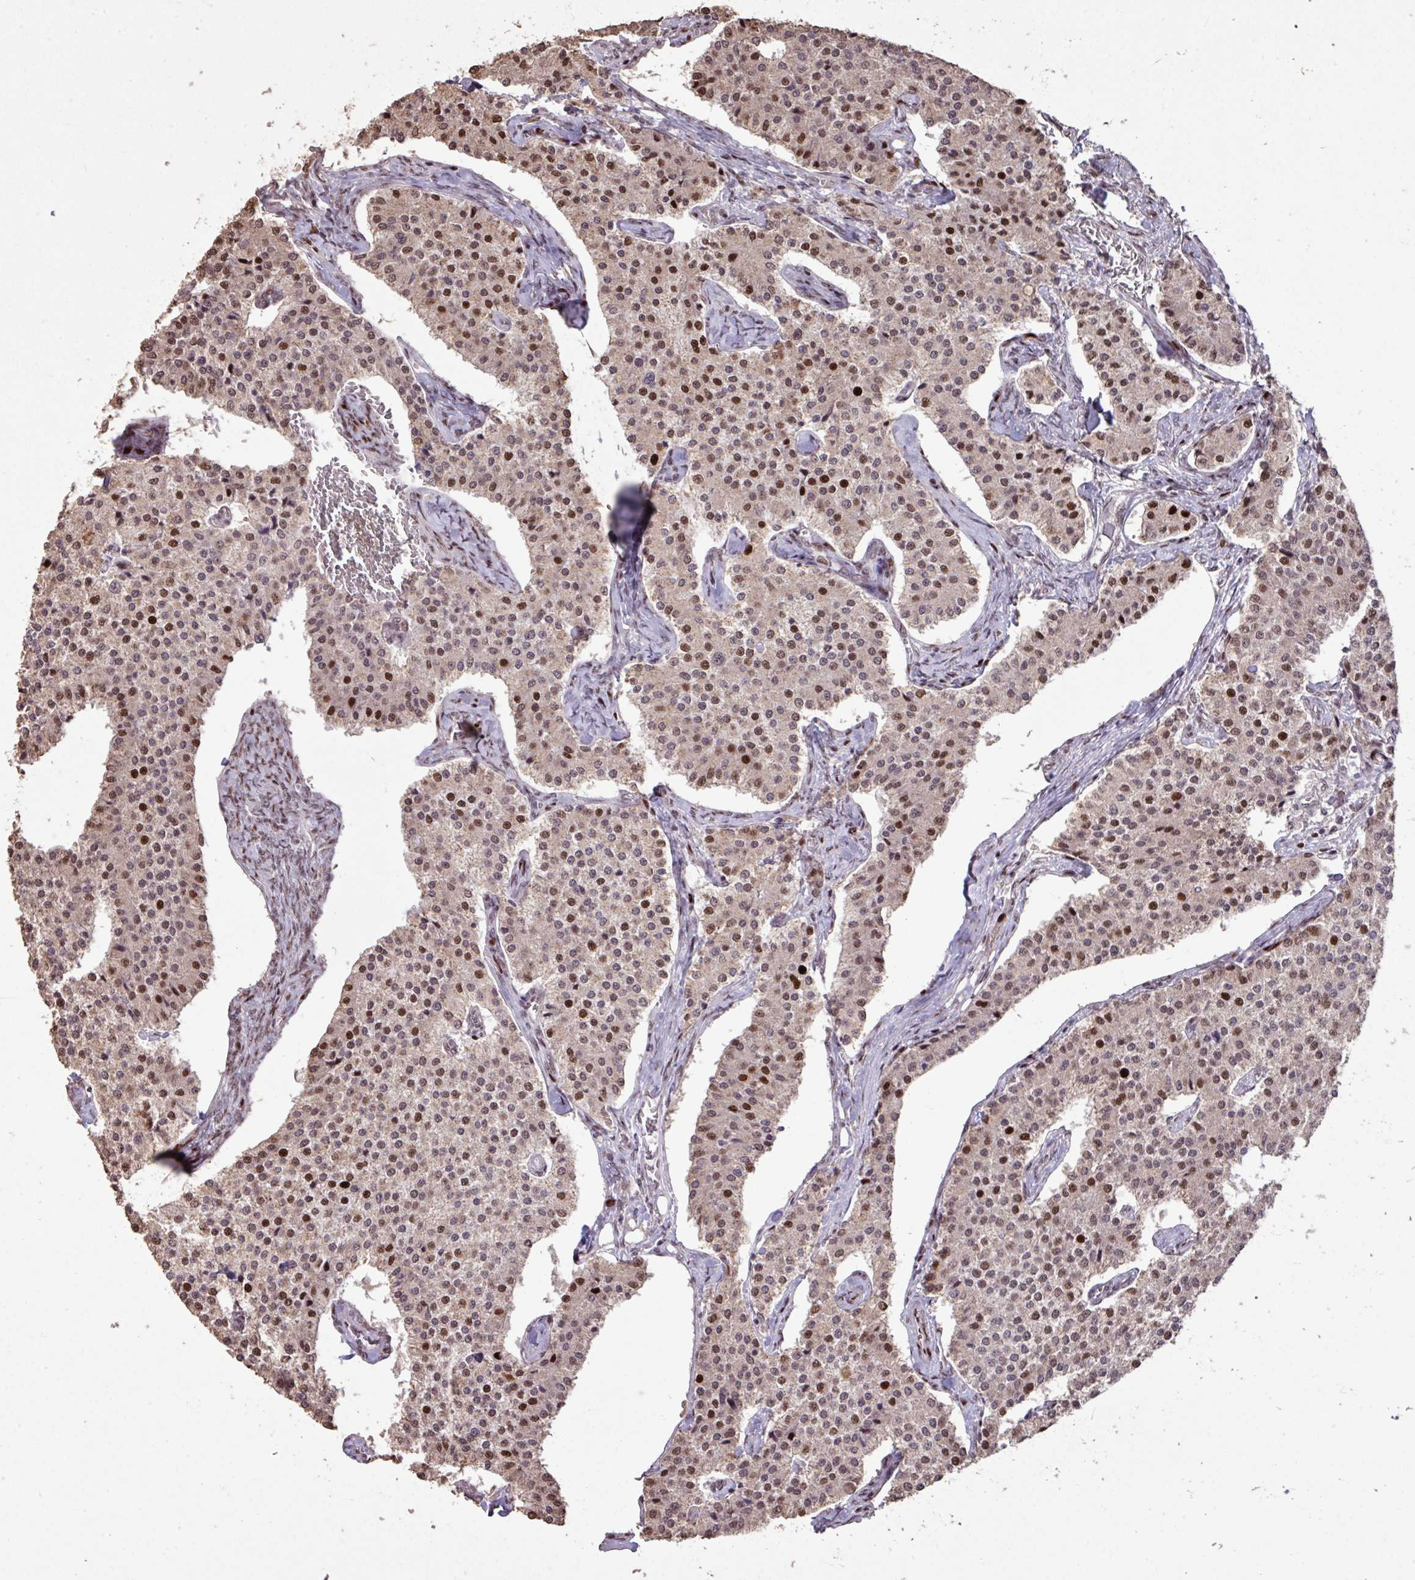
{"staining": {"intensity": "moderate", "quantity": "25%-75%", "location": "nuclear"}, "tissue": "carcinoid", "cell_type": "Tumor cells", "image_type": "cancer", "snomed": [{"axis": "morphology", "description": "Carcinoid, malignant, NOS"}, {"axis": "topography", "description": "Colon"}], "caption": "Protein analysis of carcinoid tissue reveals moderate nuclear expression in approximately 25%-75% of tumor cells.", "gene": "ZNF709", "patient": {"sex": "female", "age": 52}}